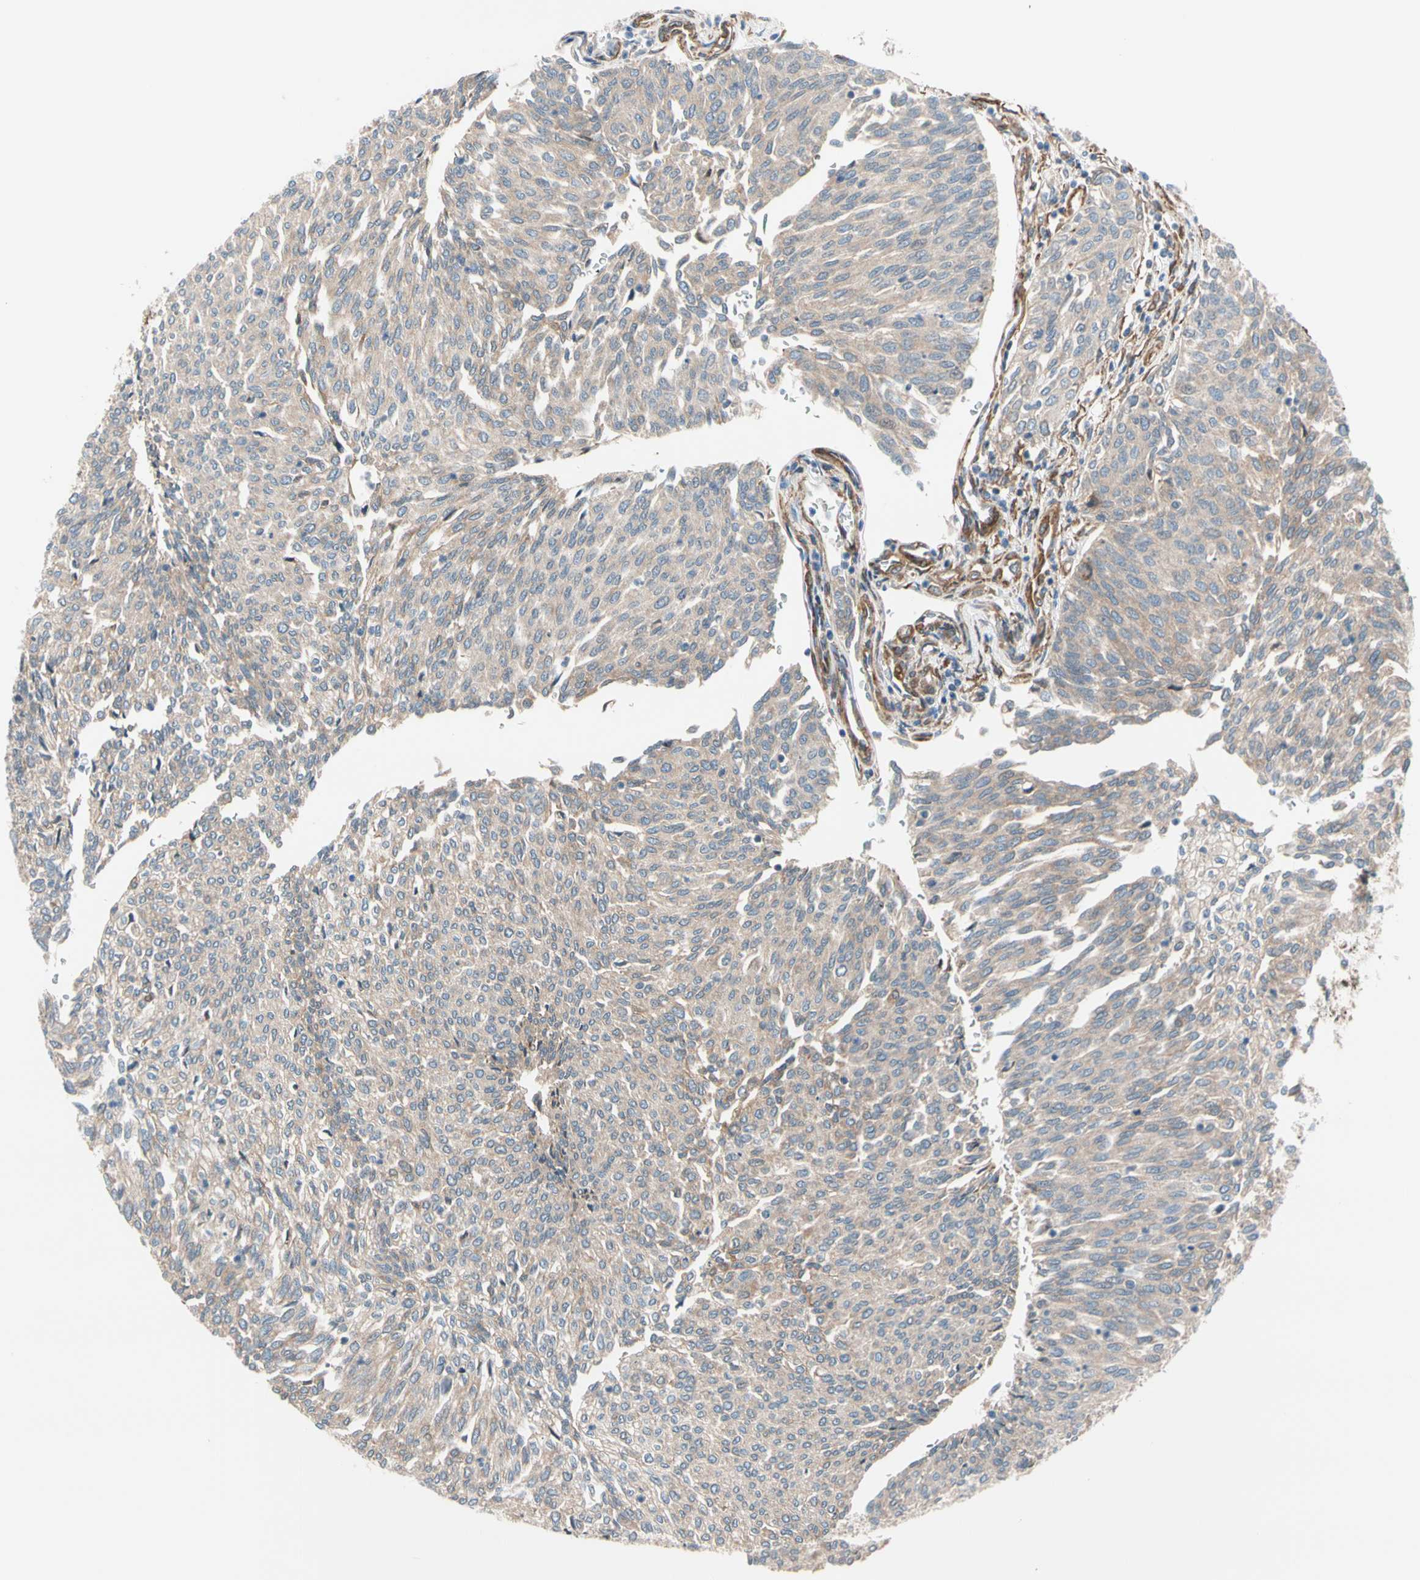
{"staining": {"intensity": "weak", "quantity": ">75%", "location": "cytoplasmic/membranous"}, "tissue": "urothelial cancer", "cell_type": "Tumor cells", "image_type": "cancer", "snomed": [{"axis": "morphology", "description": "Urothelial carcinoma, Low grade"}, {"axis": "topography", "description": "Urinary bladder"}], "caption": "Brown immunohistochemical staining in human low-grade urothelial carcinoma displays weak cytoplasmic/membranous staining in approximately >75% of tumor cells.", "gene": "LIMK2", "patient": {"sex": "female", "age": 79}}